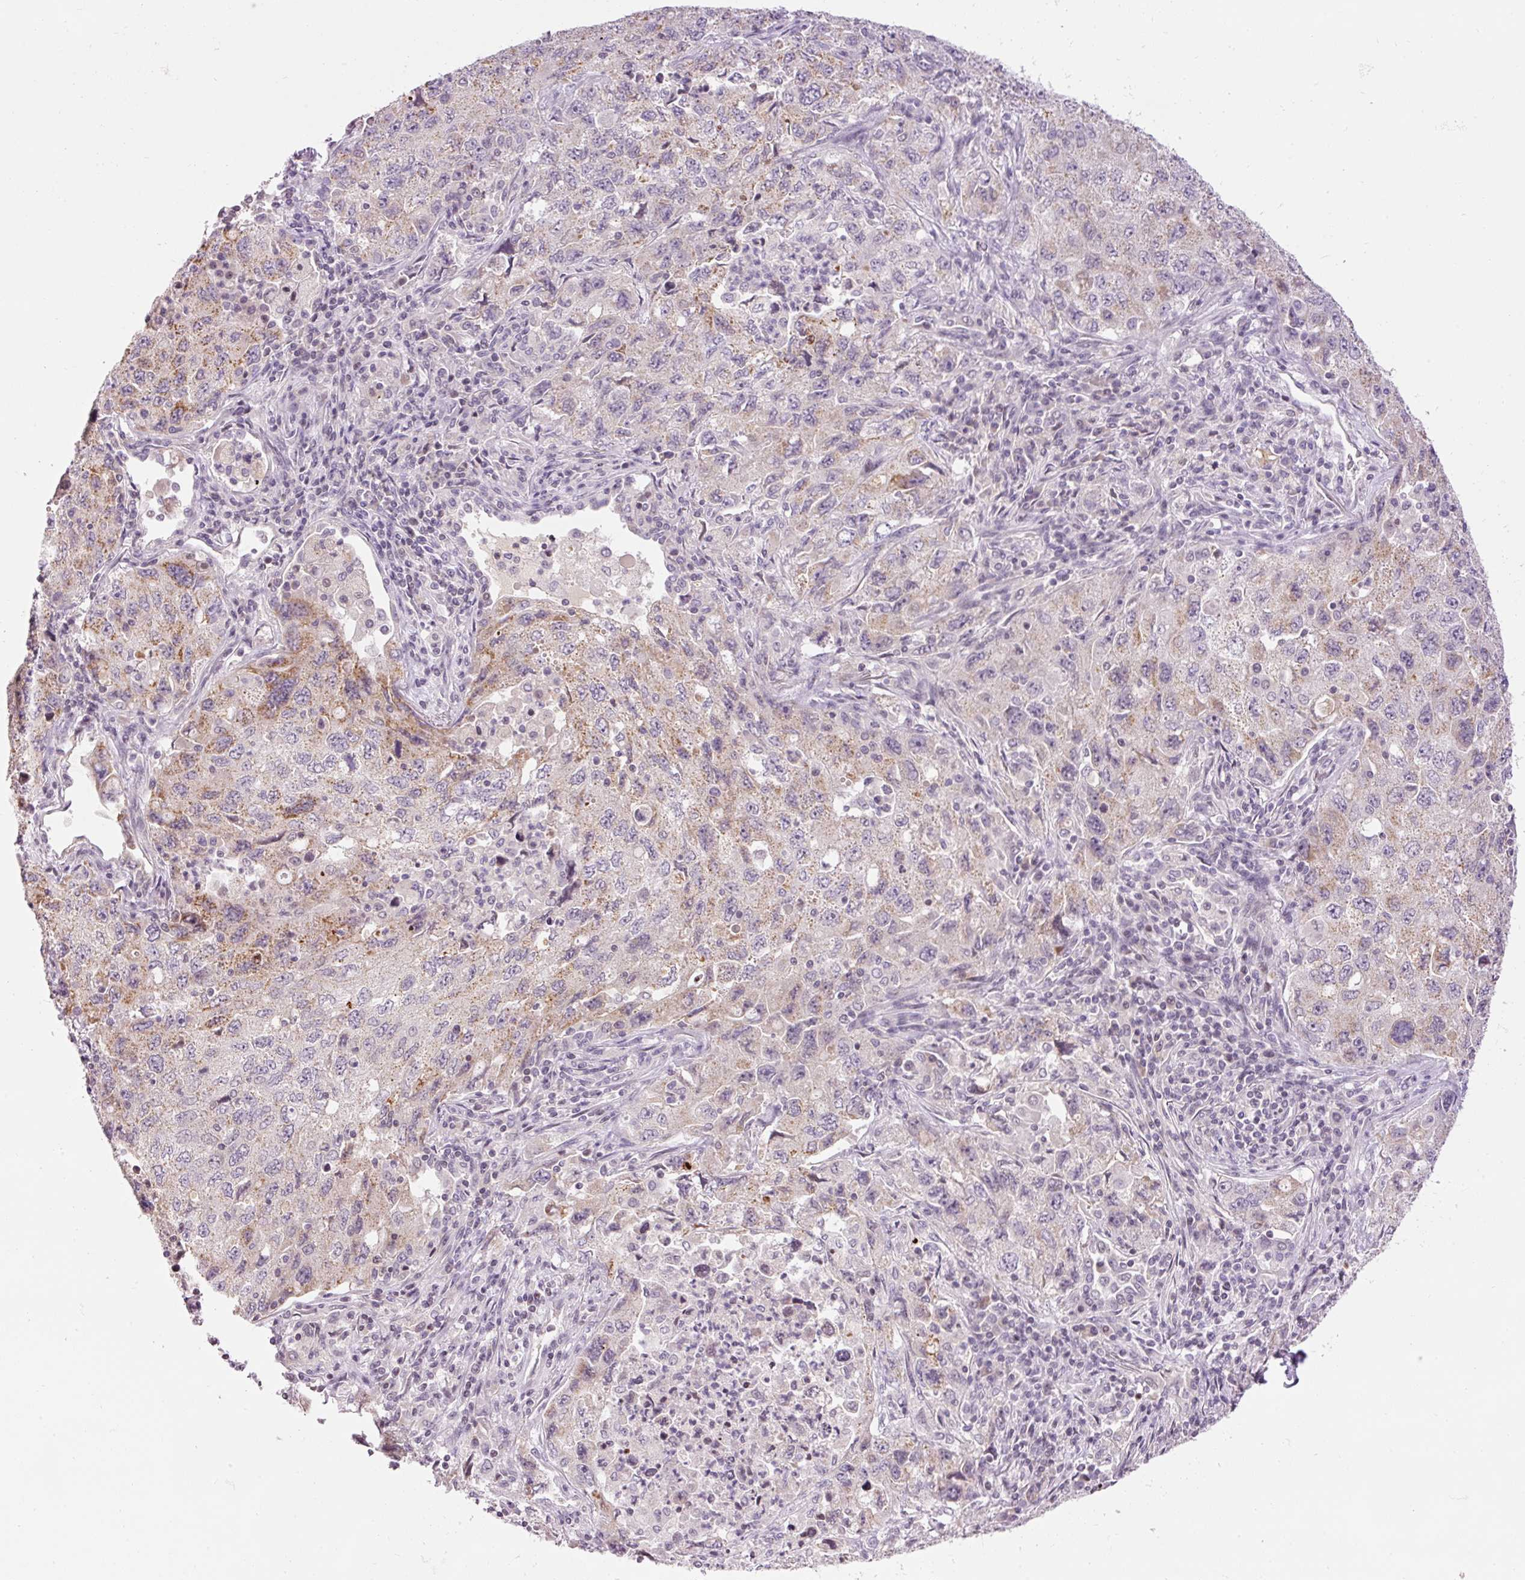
{"staining": {"intensity": "moderate", "quantity": "<25%", "location": "cytoplasmic/membranous"}, "tissue": "lung cancer", "cell_type": "Tumor cells", "image_type": "cancer", "snomed": [{"axis": "morphology", "description": "Adenocarcinoma, NOS"}, {"axis": "topography", "description": "Lung"}], "caption": "A photomicrograph of human adenocarcinoma (lung) stained for a protein reveals moderate cytoplasmic/membranous brown staining in tumor cells. The staining is performed using DAB brown chromogen to label protein expression. The nuclei are counter-stained blue using hematoxylin.", "gene": "ABHD11", "patient": {"sex": "female", "age": 57}}